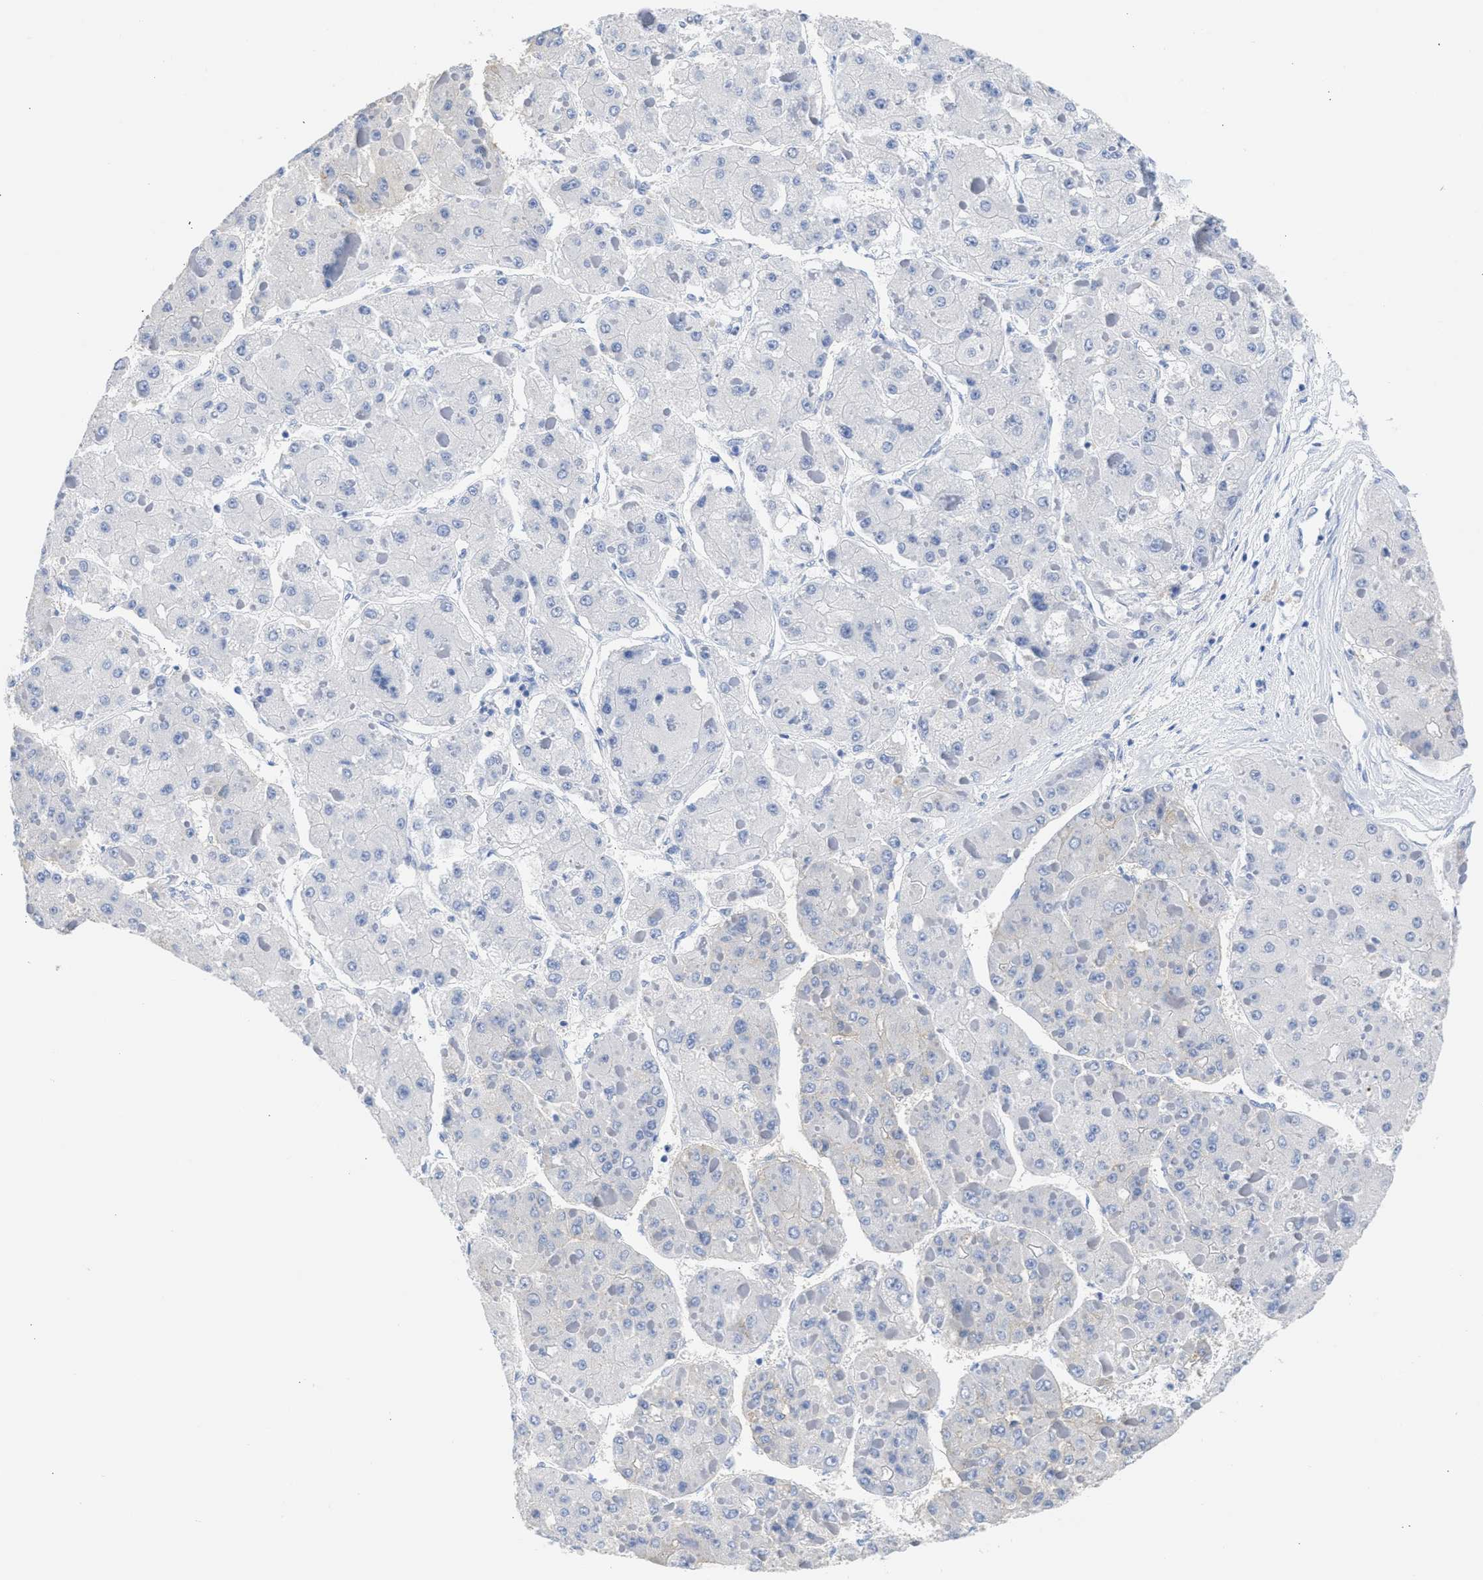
{"staining": {"intensity": "negative", "quantity": "none", "location": "none"}, "tissue": "liver cancer", "cell_type": "Tumor cells", "image_type": "cancer", "snomed": [{"axis": "morphology", "description": "Carcinoma, Hepatocellular, NOS"}, {"axis": "topography", "description": "Liver"}], "caption": "IHC image of liver hepatocellular carcinoma stained for a protein (brown), which displays no expression in tumor cells. (DAB immunohistochemistry (IHC), high magnification).", "gene": "NCAM1", "patient": {"sex": "female", "age": 73}}